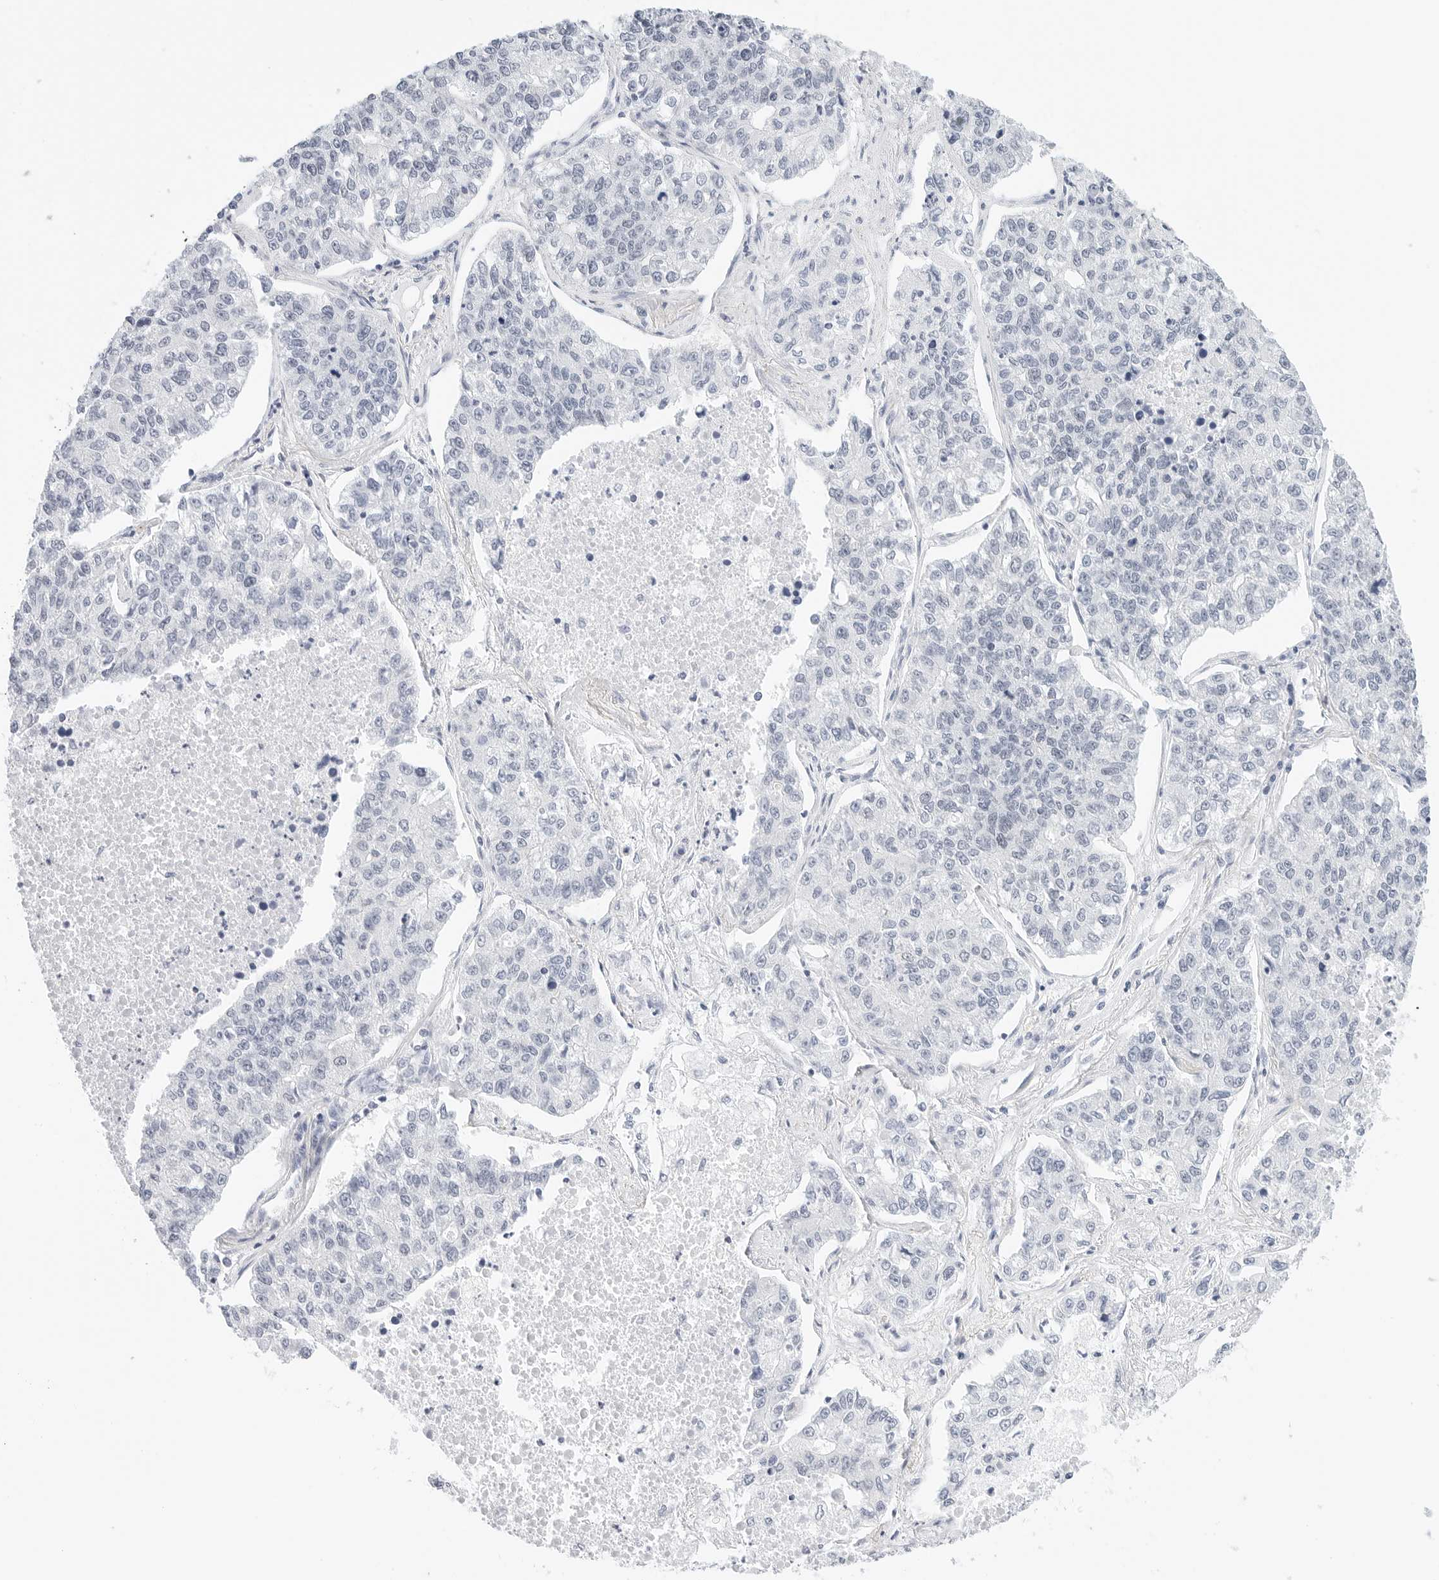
{"staining": {"intensity": "negative", "quantity": "none", "location": "none"}, "tissue": "lung cancer", "cell_type": "Tumor cells", "image_type": "cancer", "snomed": [{"axis": "morphology", "description": "Adenocarcinoma, NOS"}, {"axis": "topography", "description": "Lung"}], "caption": "Protein analysis of lung cancer reveals no significant staining in tumor cells.", "gene": "CD22", "patient": {"sex": "male", "age": 49}}